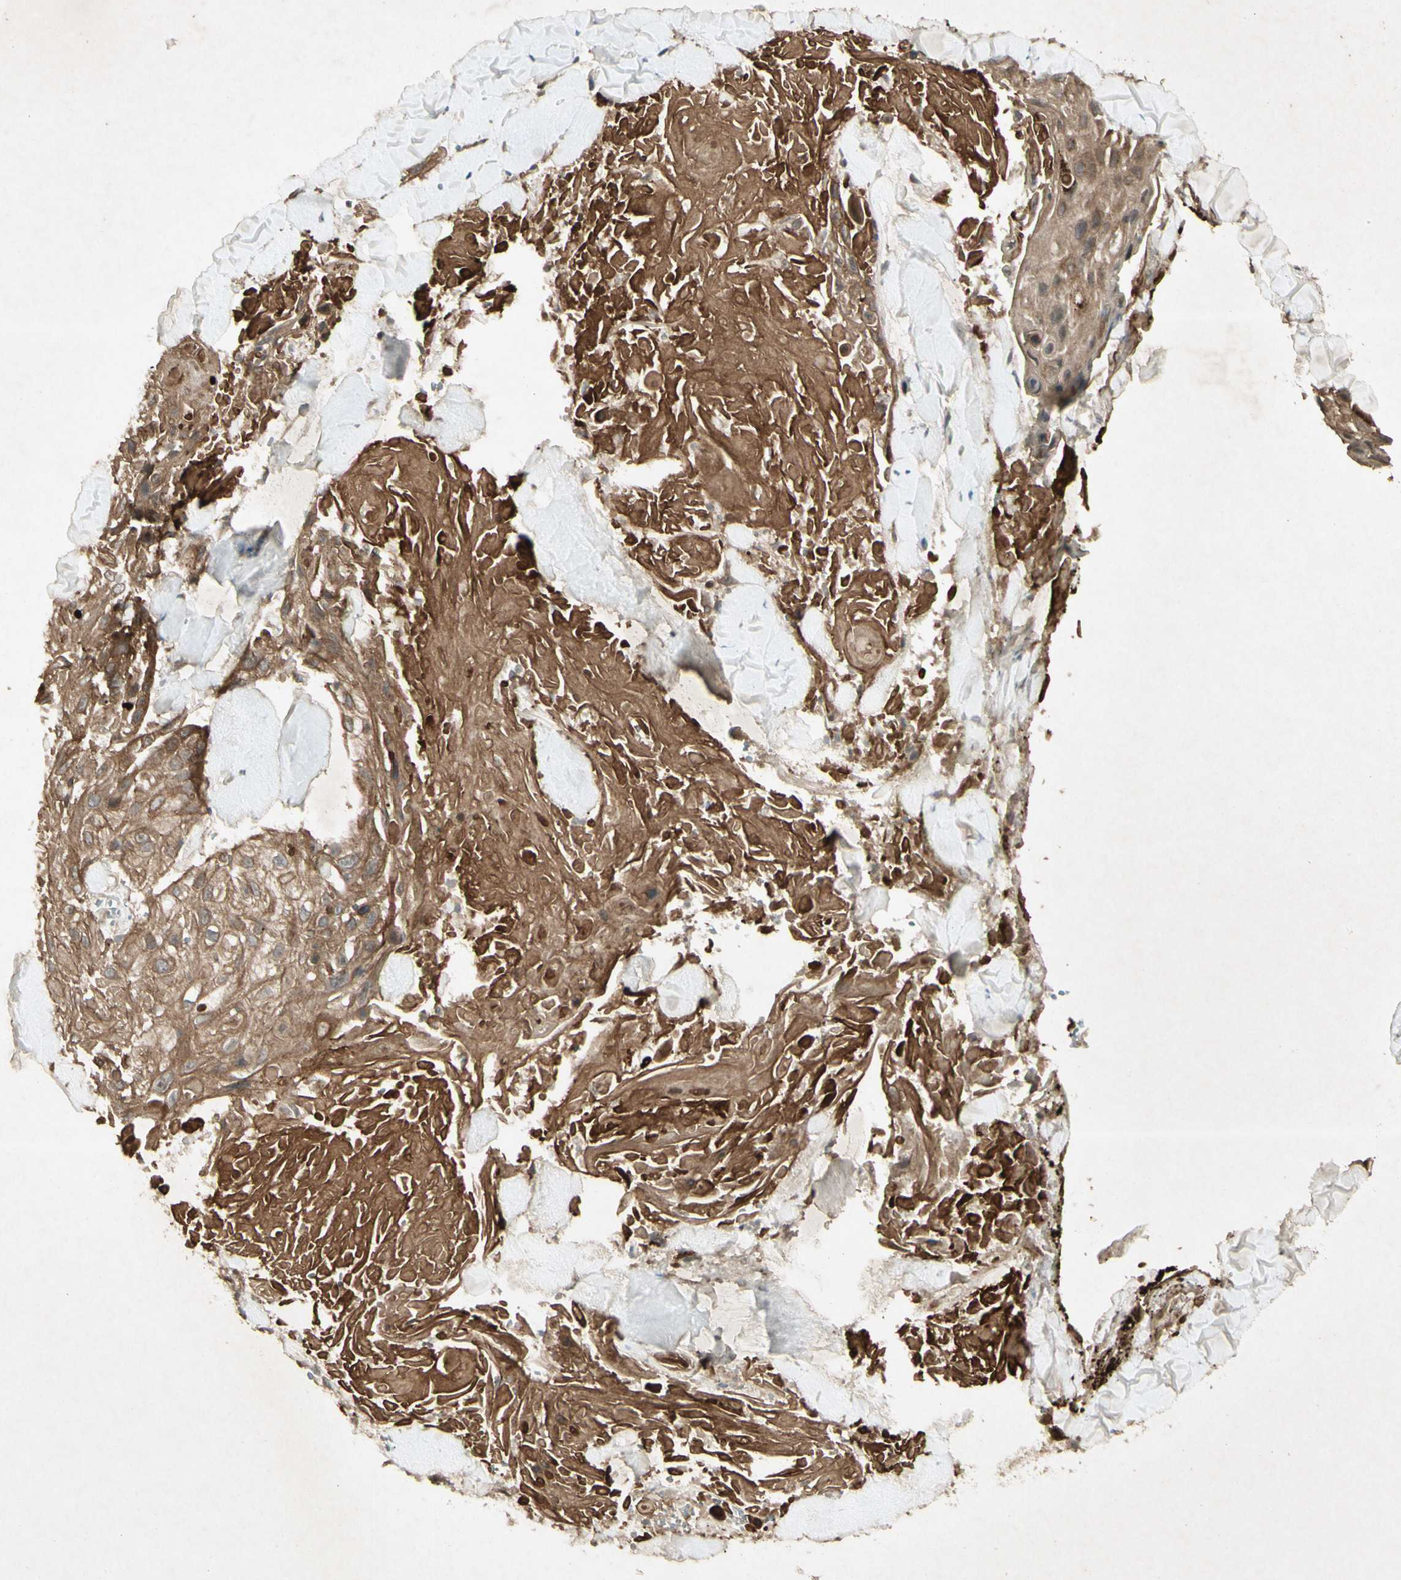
{"staining": {"intensity": "moderate", "quantity": "<25%", "location": "cytoplasmic/membranous"}, "tissue": "skin cancer", "cell_type": "Tumor cells", "image_type": "cancer", "snomed": [{"axis": "morphology", "description": "Squamous cell carcinoma, NOS"}, {"axis": "topography", "description": "Skin"}], "caption": "Immunohistochemistry (IHC) staining of skin cancer (squamous cell carcinoma), which displays low levels of moderate cytoplasmic/membranous staining in about <25% of tumor cells indicating moderate cytoplasmic/membranous protein positivity. The staining was performed using DAB (3,3'-diaminobenzidine) (brown) for protein detection and nuclei were counterstained in hematoxylin (blue).", "gene": "JAG1", "patient": {"sex": "male", "age": 86}}